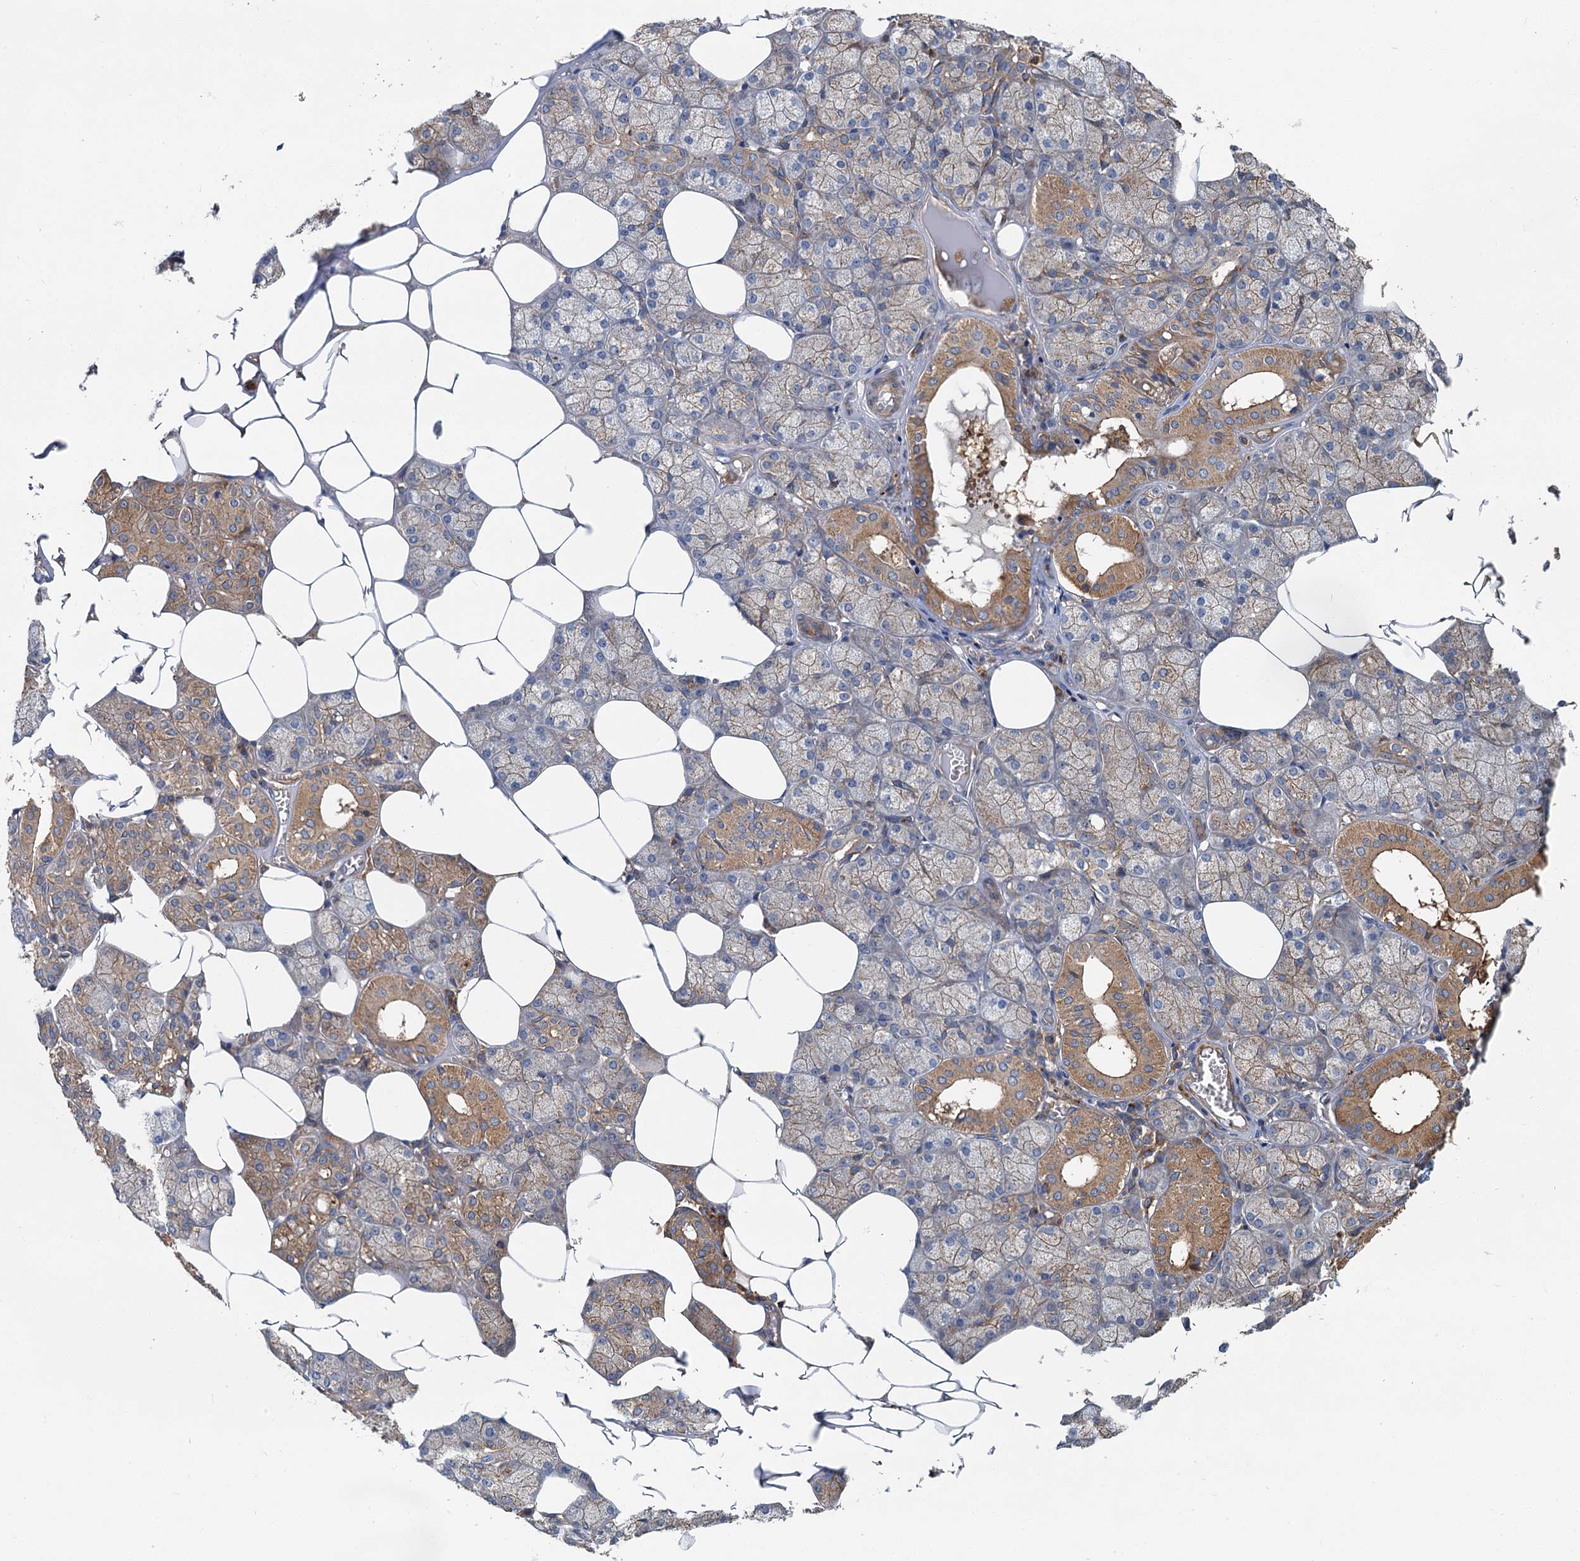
{"staining": {"intensity": "moderate", "quantity": "25%-75%", "location": "cytoplasmic/membranous"}, "tissue": "salivary gland", "cell_type": "Glandular cells", "image_type": "normal", "snomed": [{"axis": "morphology", "description": "Normal tissue, NOS"}, {"axis": "topography", "description": "Salivary gland"}], "caption": "Protein analysis of unremarkable salivary gland reveals moderate cytoplasmic/membranous staining in approximately 25%-75% of glandular cells.", "gene": "PPIP5K1", "patient": {"sex": "male", "age": 62}}